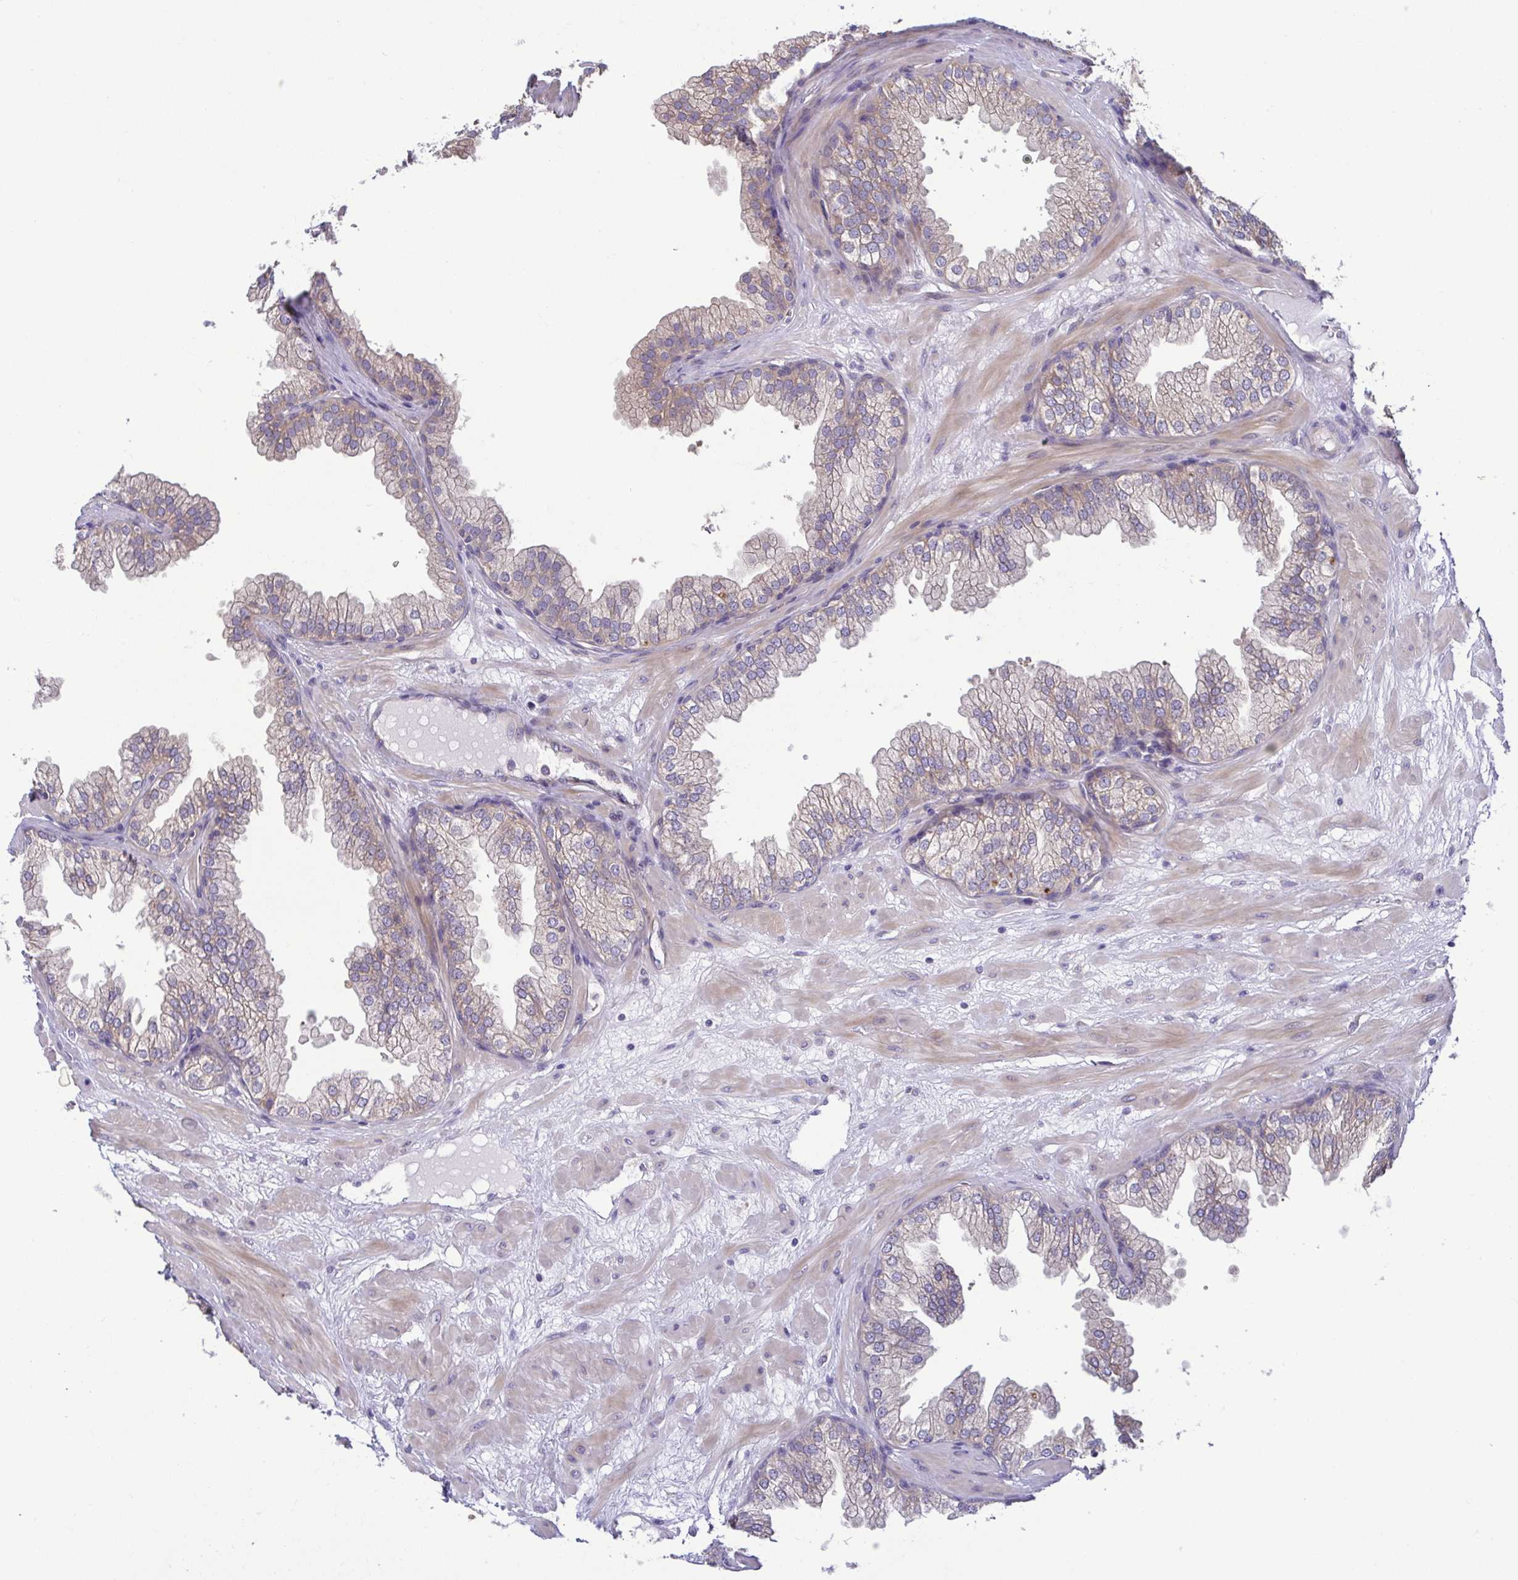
{"staining": {"intensity": "weak", "quantity": "<25%", "location": "cytoplasmic/membranous"}, "tissue": "prostate", "cell_type": "Glandular cells", "image_type": "normal", "snomed": [{"axis": "morphology", "description": "Normal tissue, NOS"}, {"axis": "topography", "description": "Prostate"}], "caption": "DAB (3,3'-diaminobenzidine) immunohistochemical staining of benign human prostate shows no significant expression in glandular cells. The staining was performed using DAB (3,3'-diaminobenzidine) to visualize the protein expression in brown, while the nuclei were stained in blue with hematoxylin (Magnification: 20x).", "gene": "LMF2", "patient": {"sex": "male", "age": 37}}